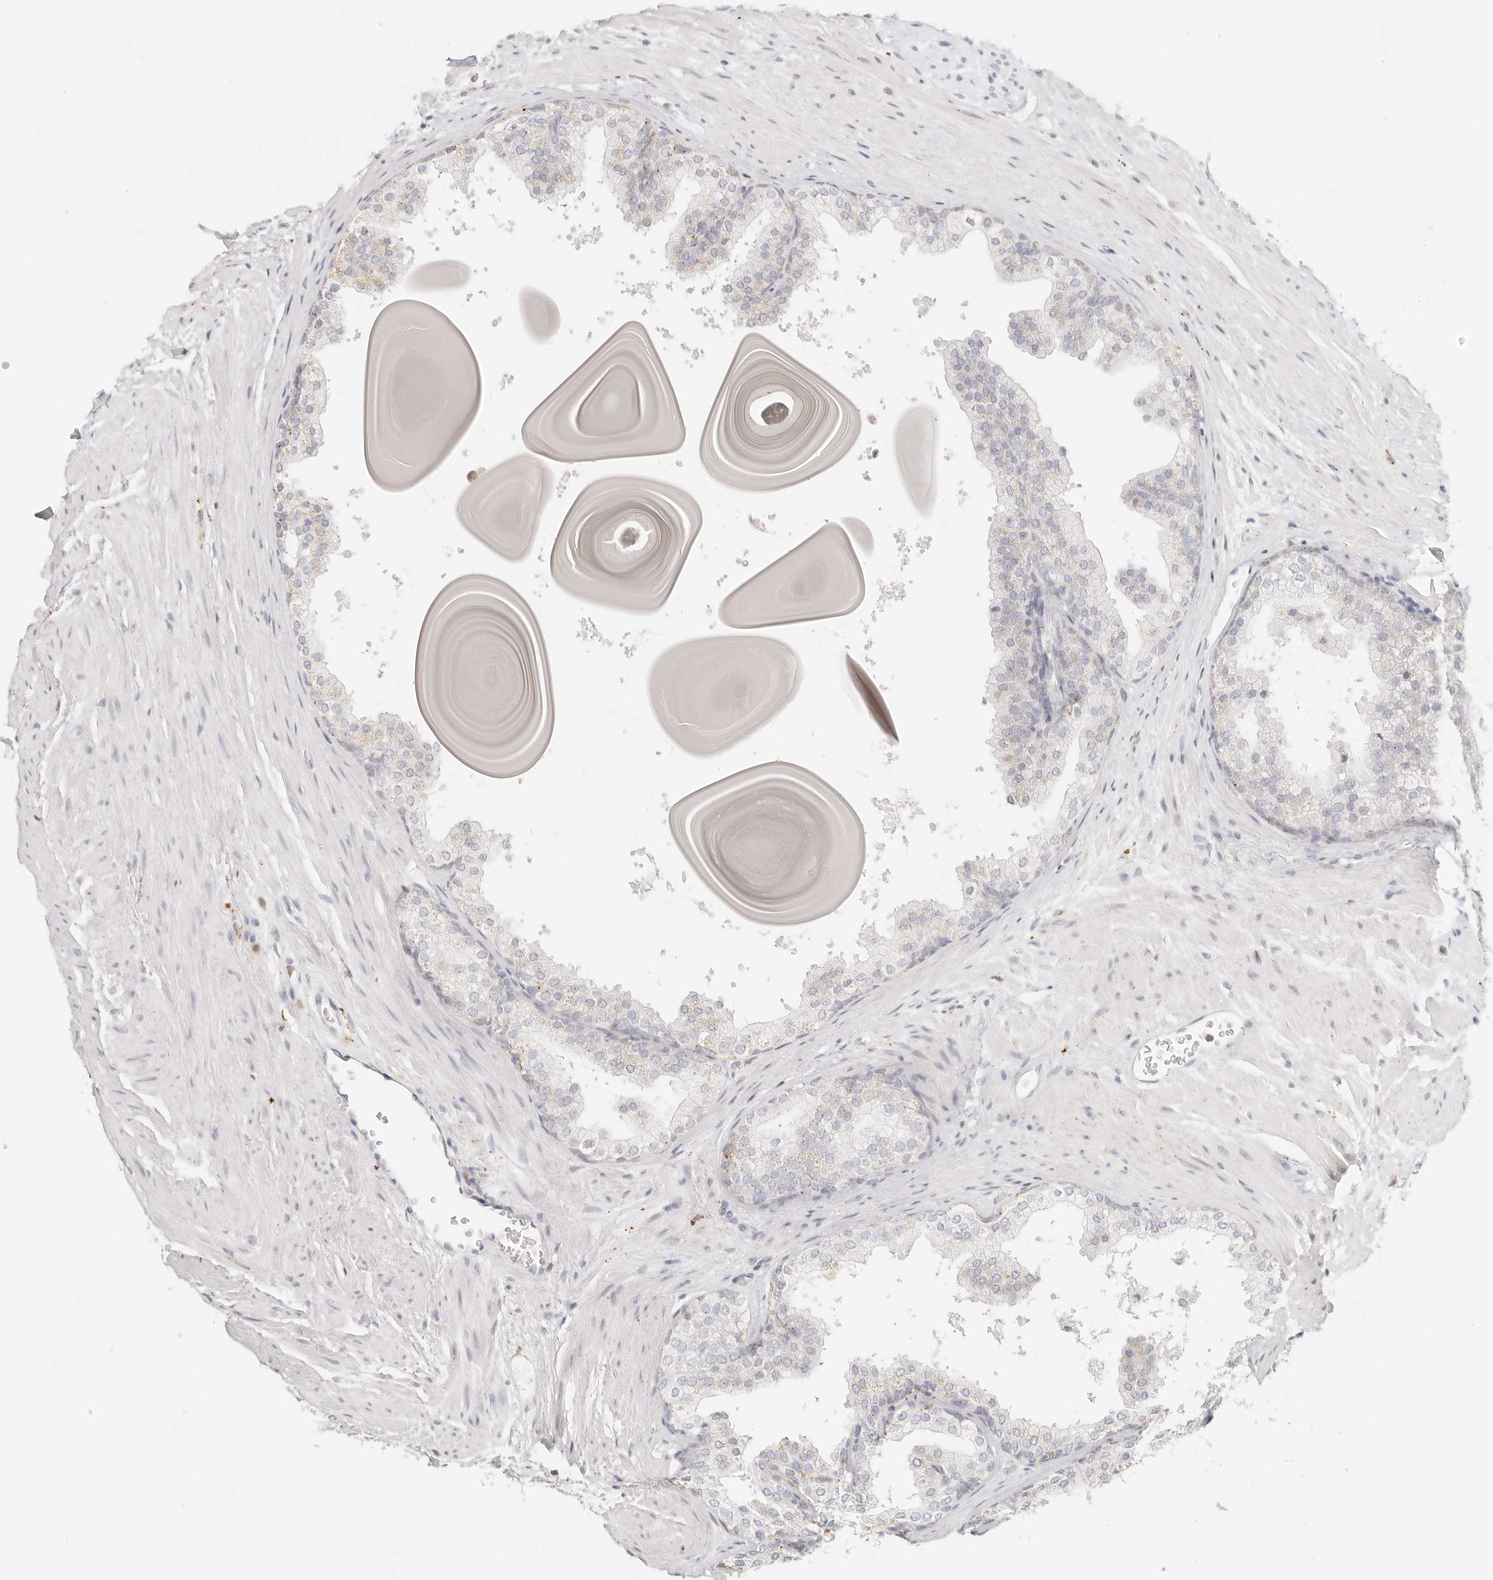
{"staining": {"intensity": "weak", "quantity": "<25%", "location": "cytoplasmic/membranous"}, "tissue": "prostate", "cell_type": "Glandular cells", "image_type": "normal", "snomed": [{"axis": "morphology", "description": "Normal tissue, NOS"}, {"axis": "topography", "description": "Prostate"}], "caption": "DAB (3,3'-diaminobenzidine) immunohistochemical staining of normal prostate exhibits no significant staining in glandular cells.", "gene": "RNASET2", "patient": {"sex": "male", "age": 48}}